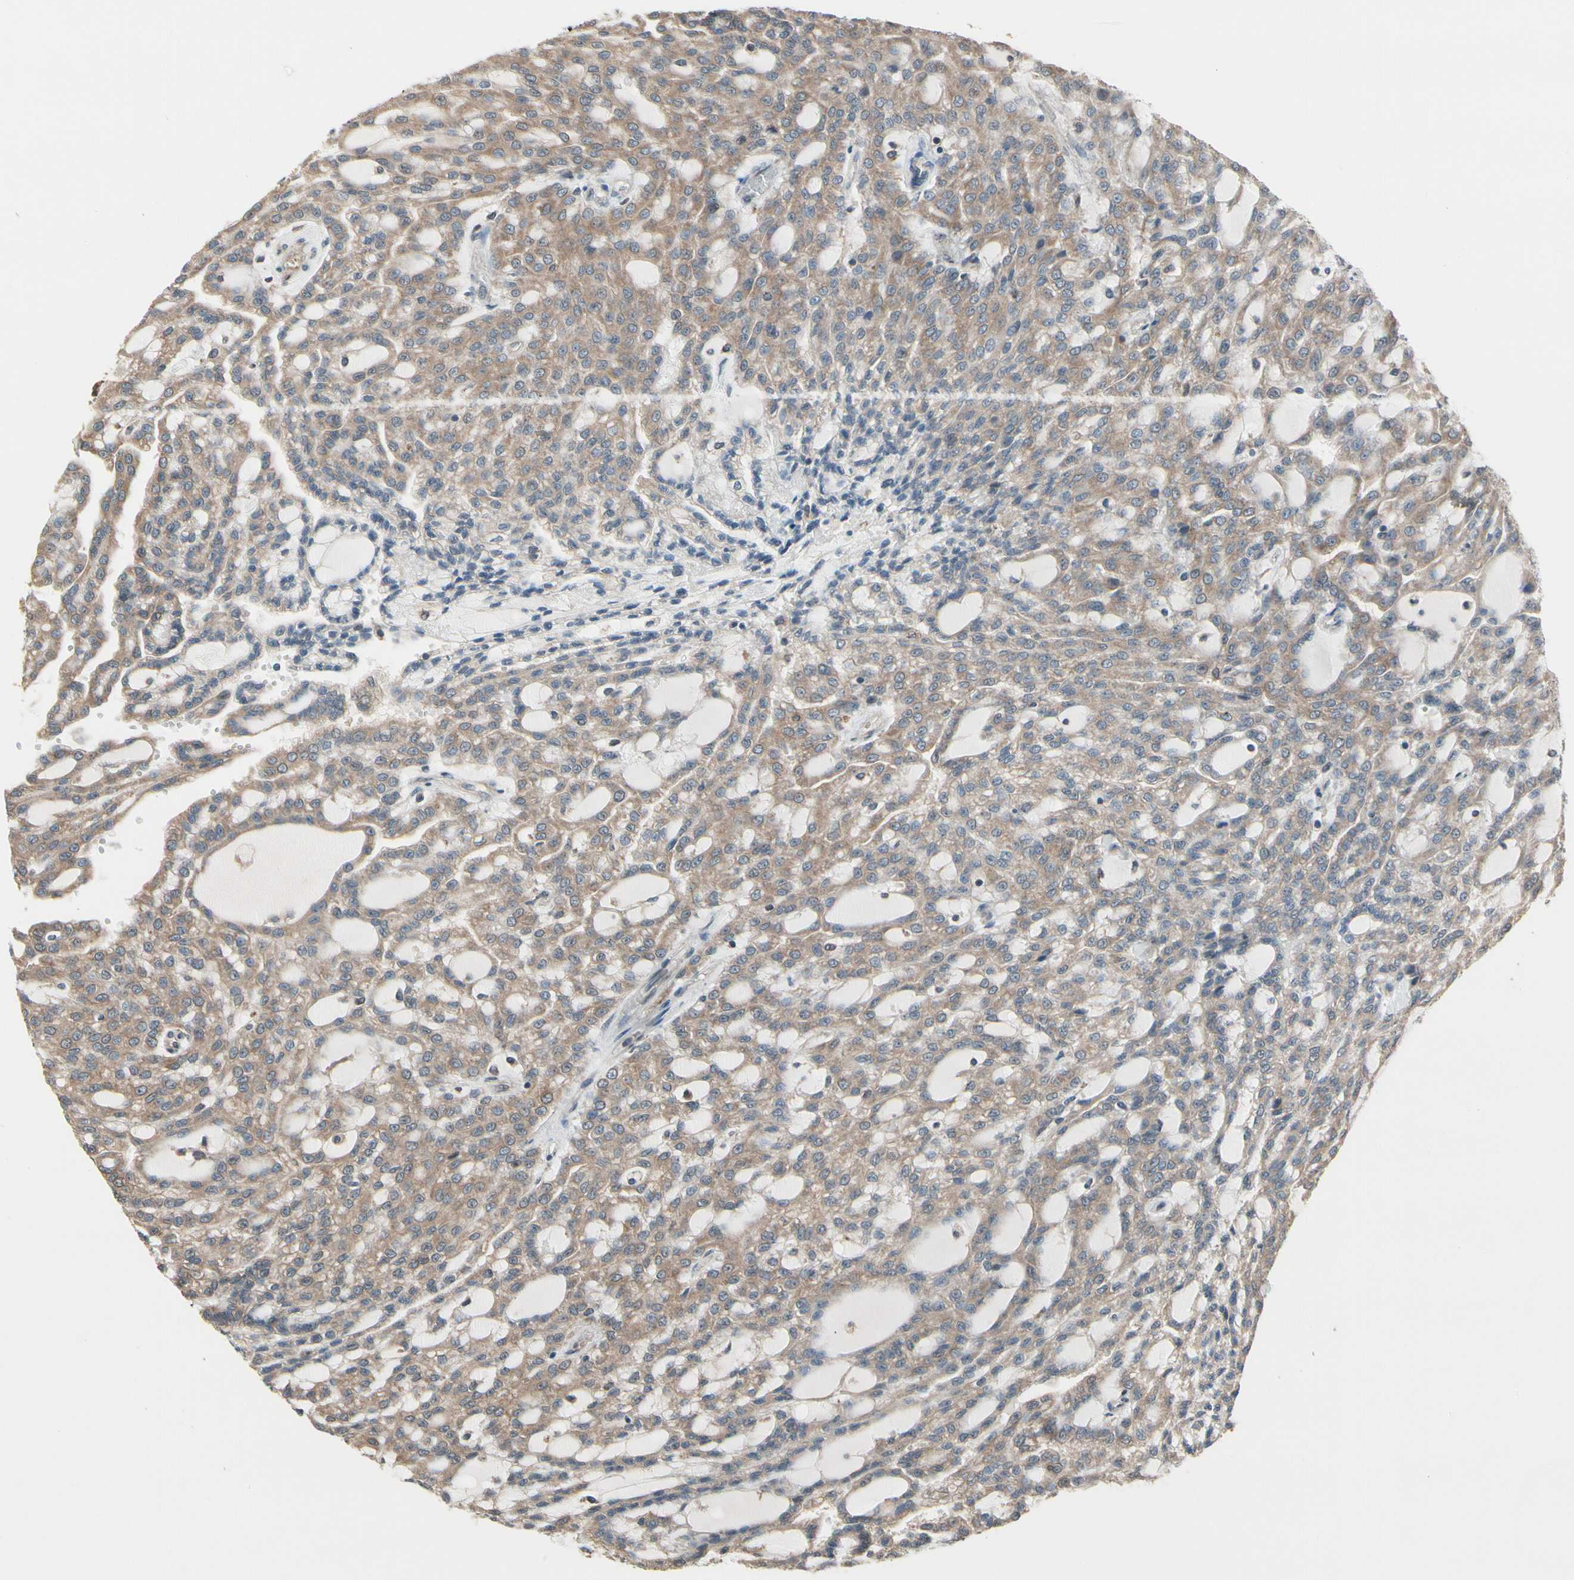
{"staining": {"intensity": "moderate", "quantity": ">75%", "location": "cytoplasmic/membranous"}, "tissue": "renal cancer", "cell_type": "Tumor cells", "image_type": "cancer", "snomed": [{"axis": "morphology", "description": "Adenocarcinoma, NOS"}, {"axis": "topography", "description": "Kidney"}], "caption": "Moderate cytoplasmic/membranous positivity for a protein is seen in about >75% of tumor cells of renal cancer (adenocarcinoma) using IHC.", "gene": "PNPLA7", "patient": {"sex": "male", "age": 63}}